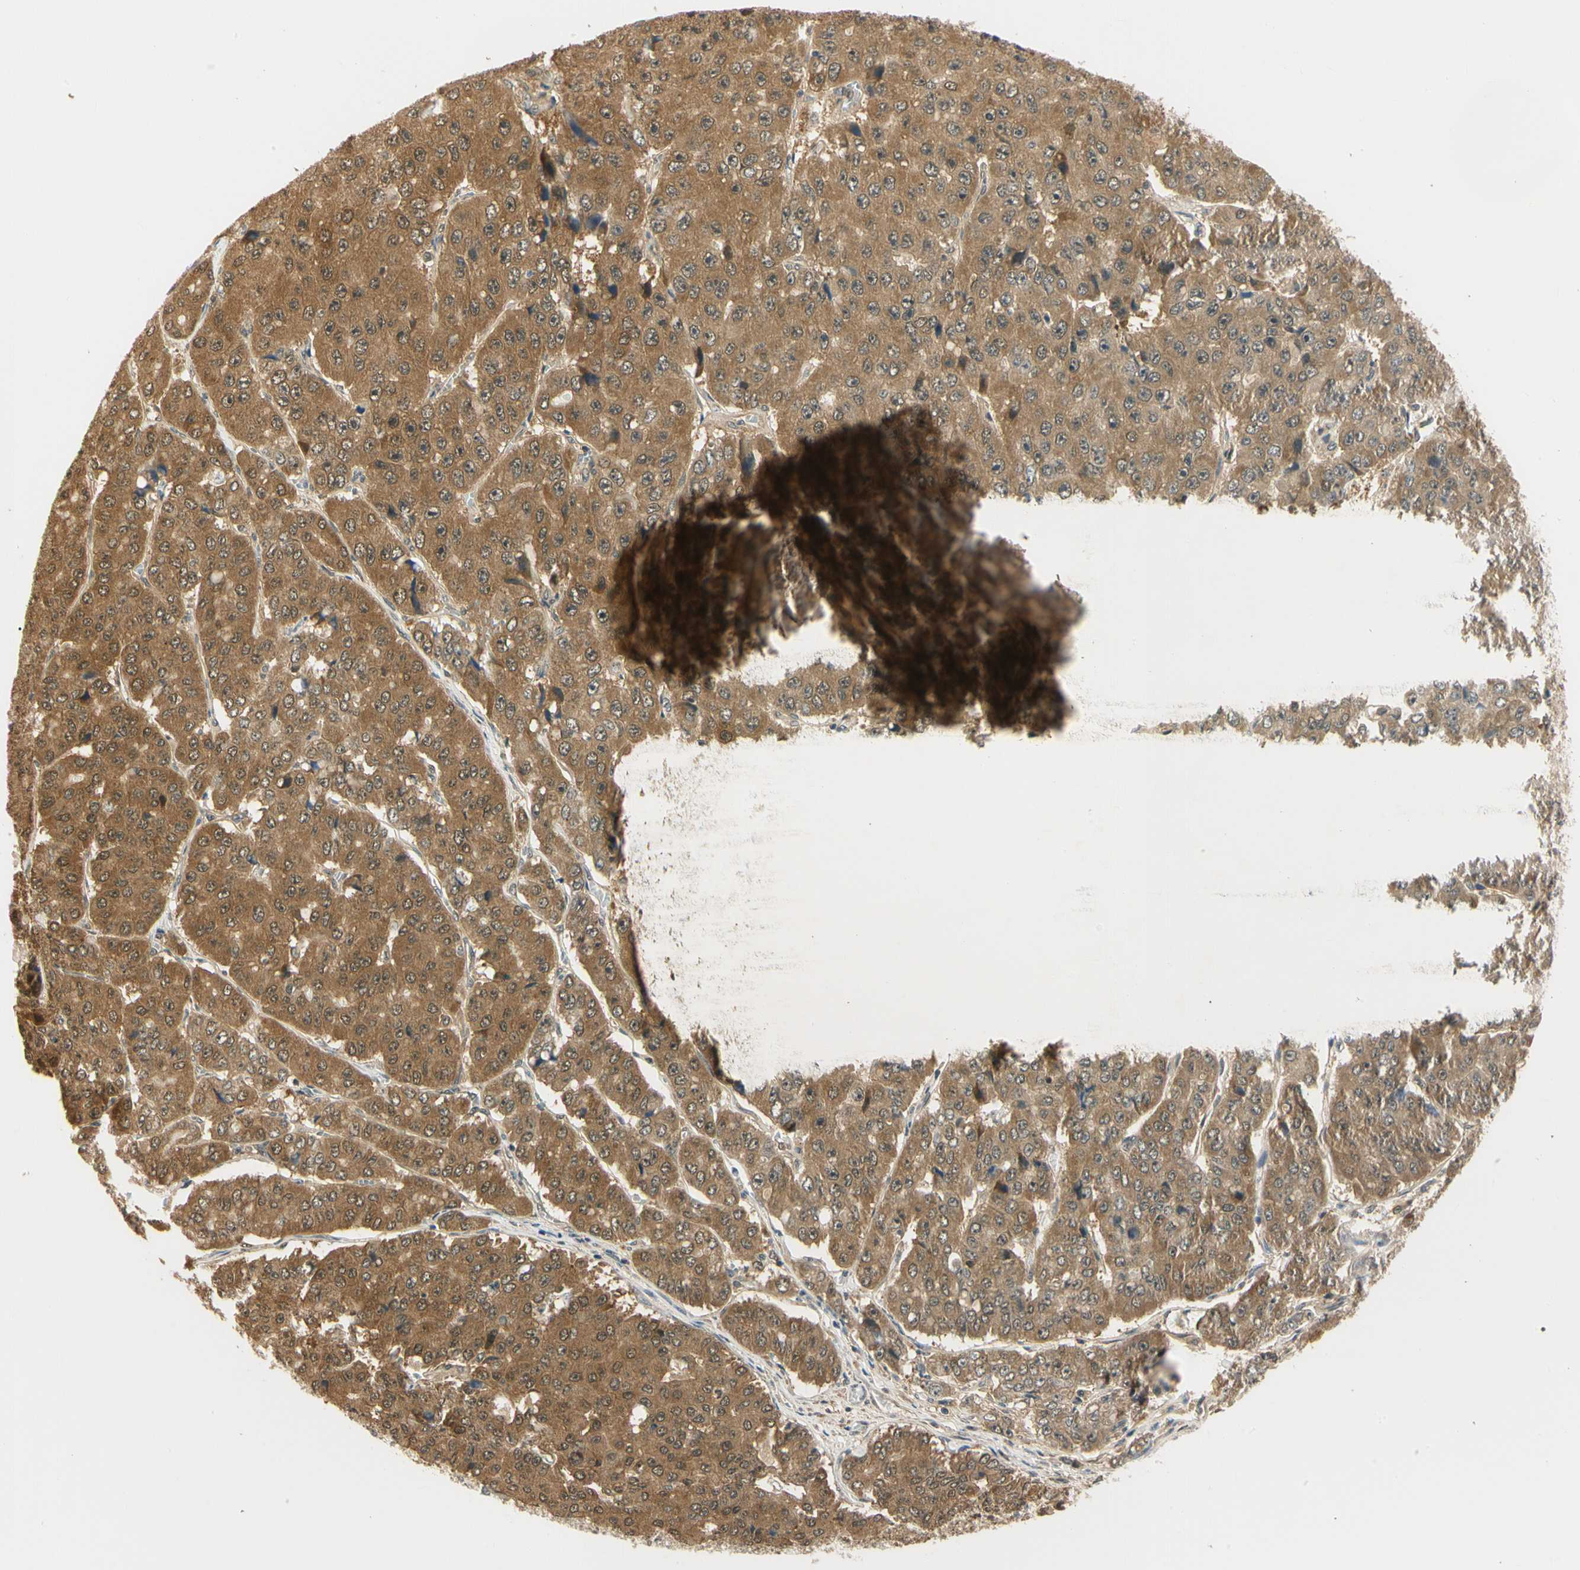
{"staining": {"intensity": "moderate", "quantity": ">75%", "location": "cytoplasmic/membranous"}, "tissue": "pancreatic cancer", "cell_type": "Tumor cells", "image_type": "cancer", "snomed": [{"axis": "morphology", "description": "Adenocarcinoma, NOS"}, {"axis": "topography", "description": "Pancreas"}], "caption": "A brown stain labels moderate cytoplasmic/membranous positivity of a protein in human pancreatic cancer tumor cells. (brown staining indicates protein expression, while blue staining denotes nuclei).", "gene": "UBE2Z", "patient": {"sex": "male", "age": 50}}